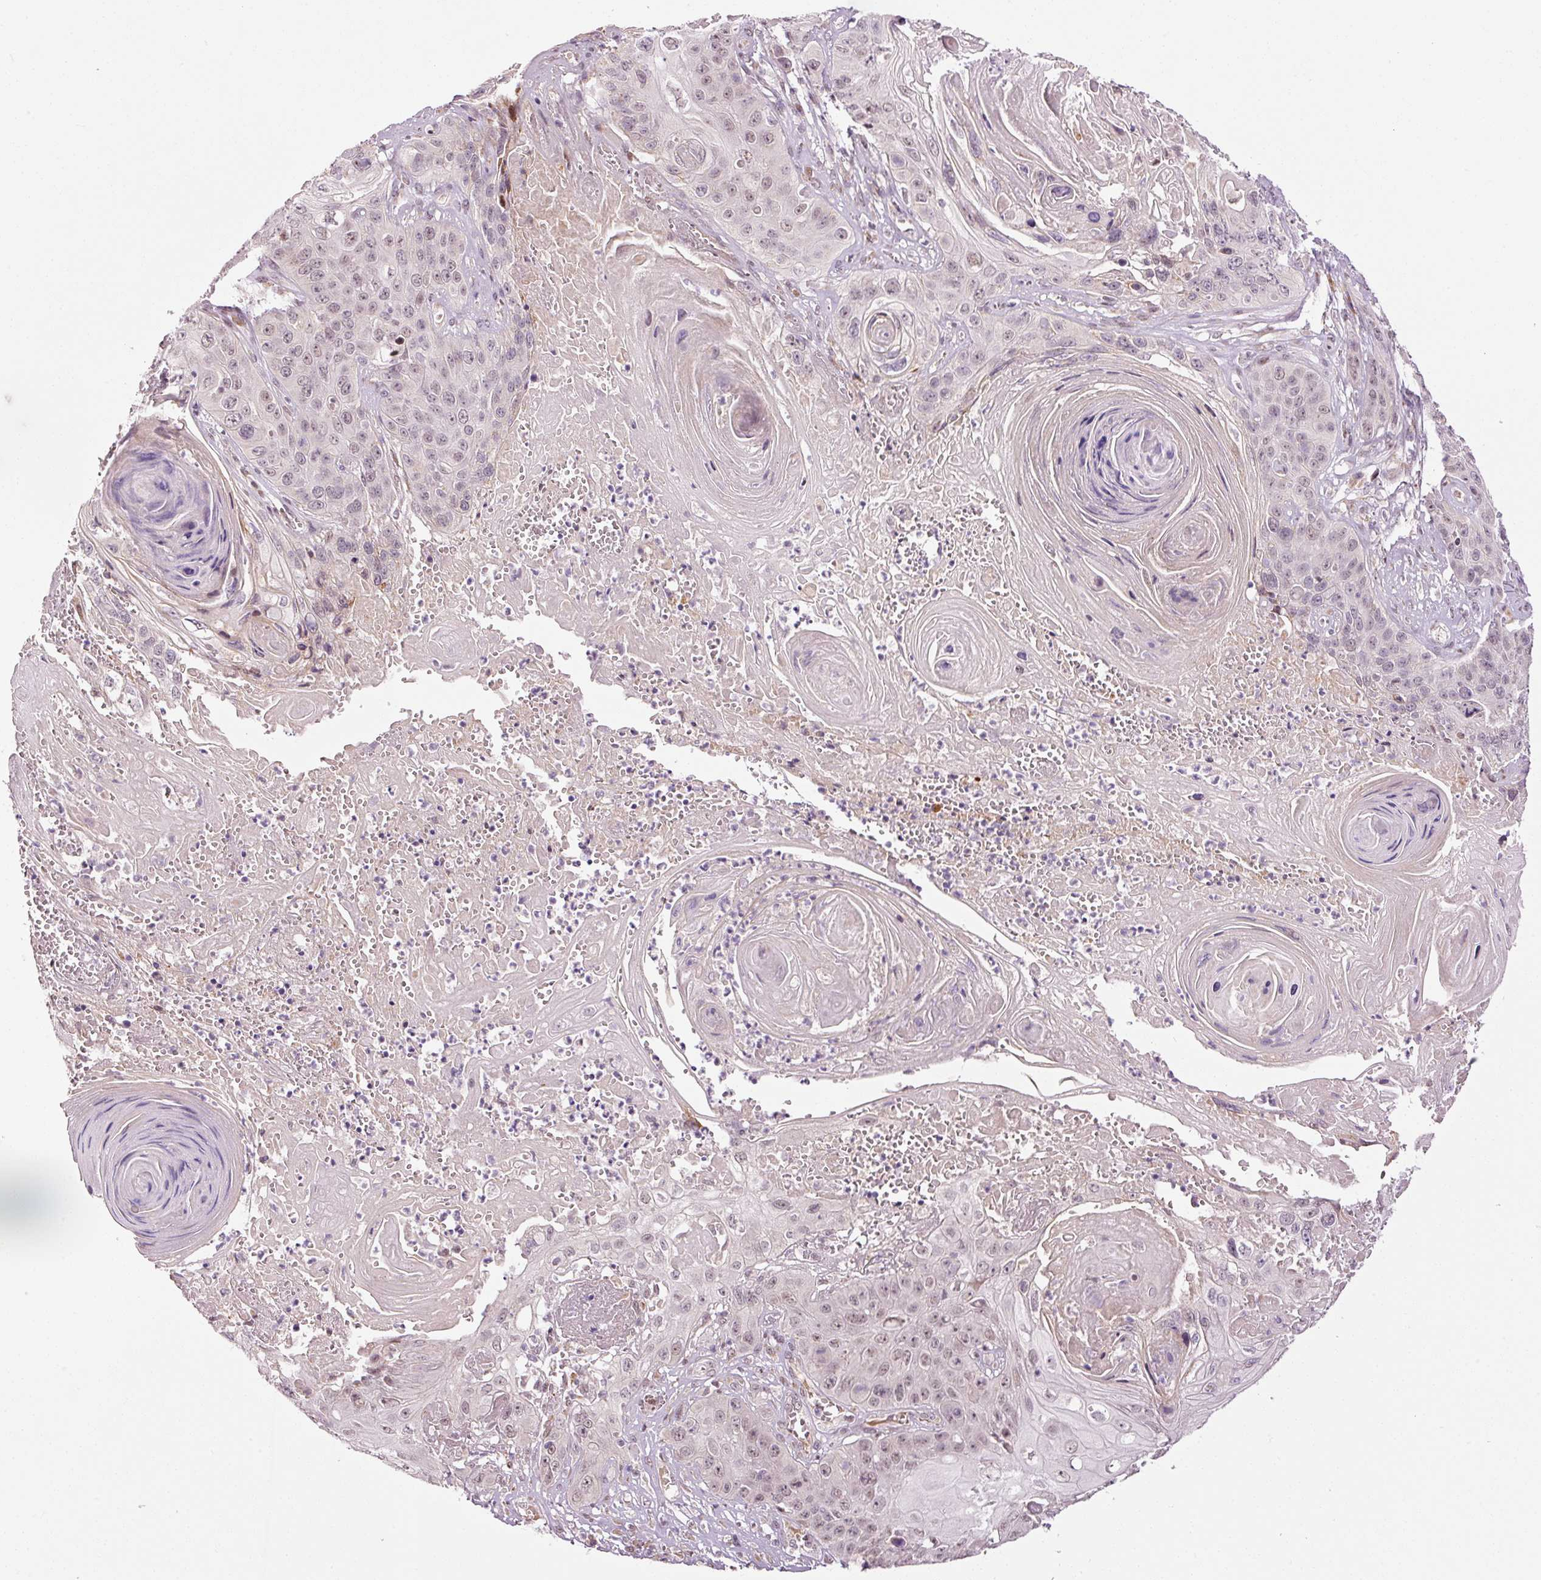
{"staining": {"intensity": "weak", "quantity": "<25%", "location": "nuclear"}, "tissue": "skin cancer", "cell_type": "Tumor cells", "image_type": "cancer", "snomed": [{"axis": "morphology", "description": "Squamous cell carcinoma, NOS"}, {"axis": "topography", "description": "Skin"}], "caption": "Tumor cells show no significant positivity in skin squamous cell carcinoma. (DAB (3,3'-diaminobenzidine) immunohistochemistry (IHC) with hematoxylin counter stain).", "gene": "ANKRD20A1", "patient": {"sex": "male", "age": 55}}